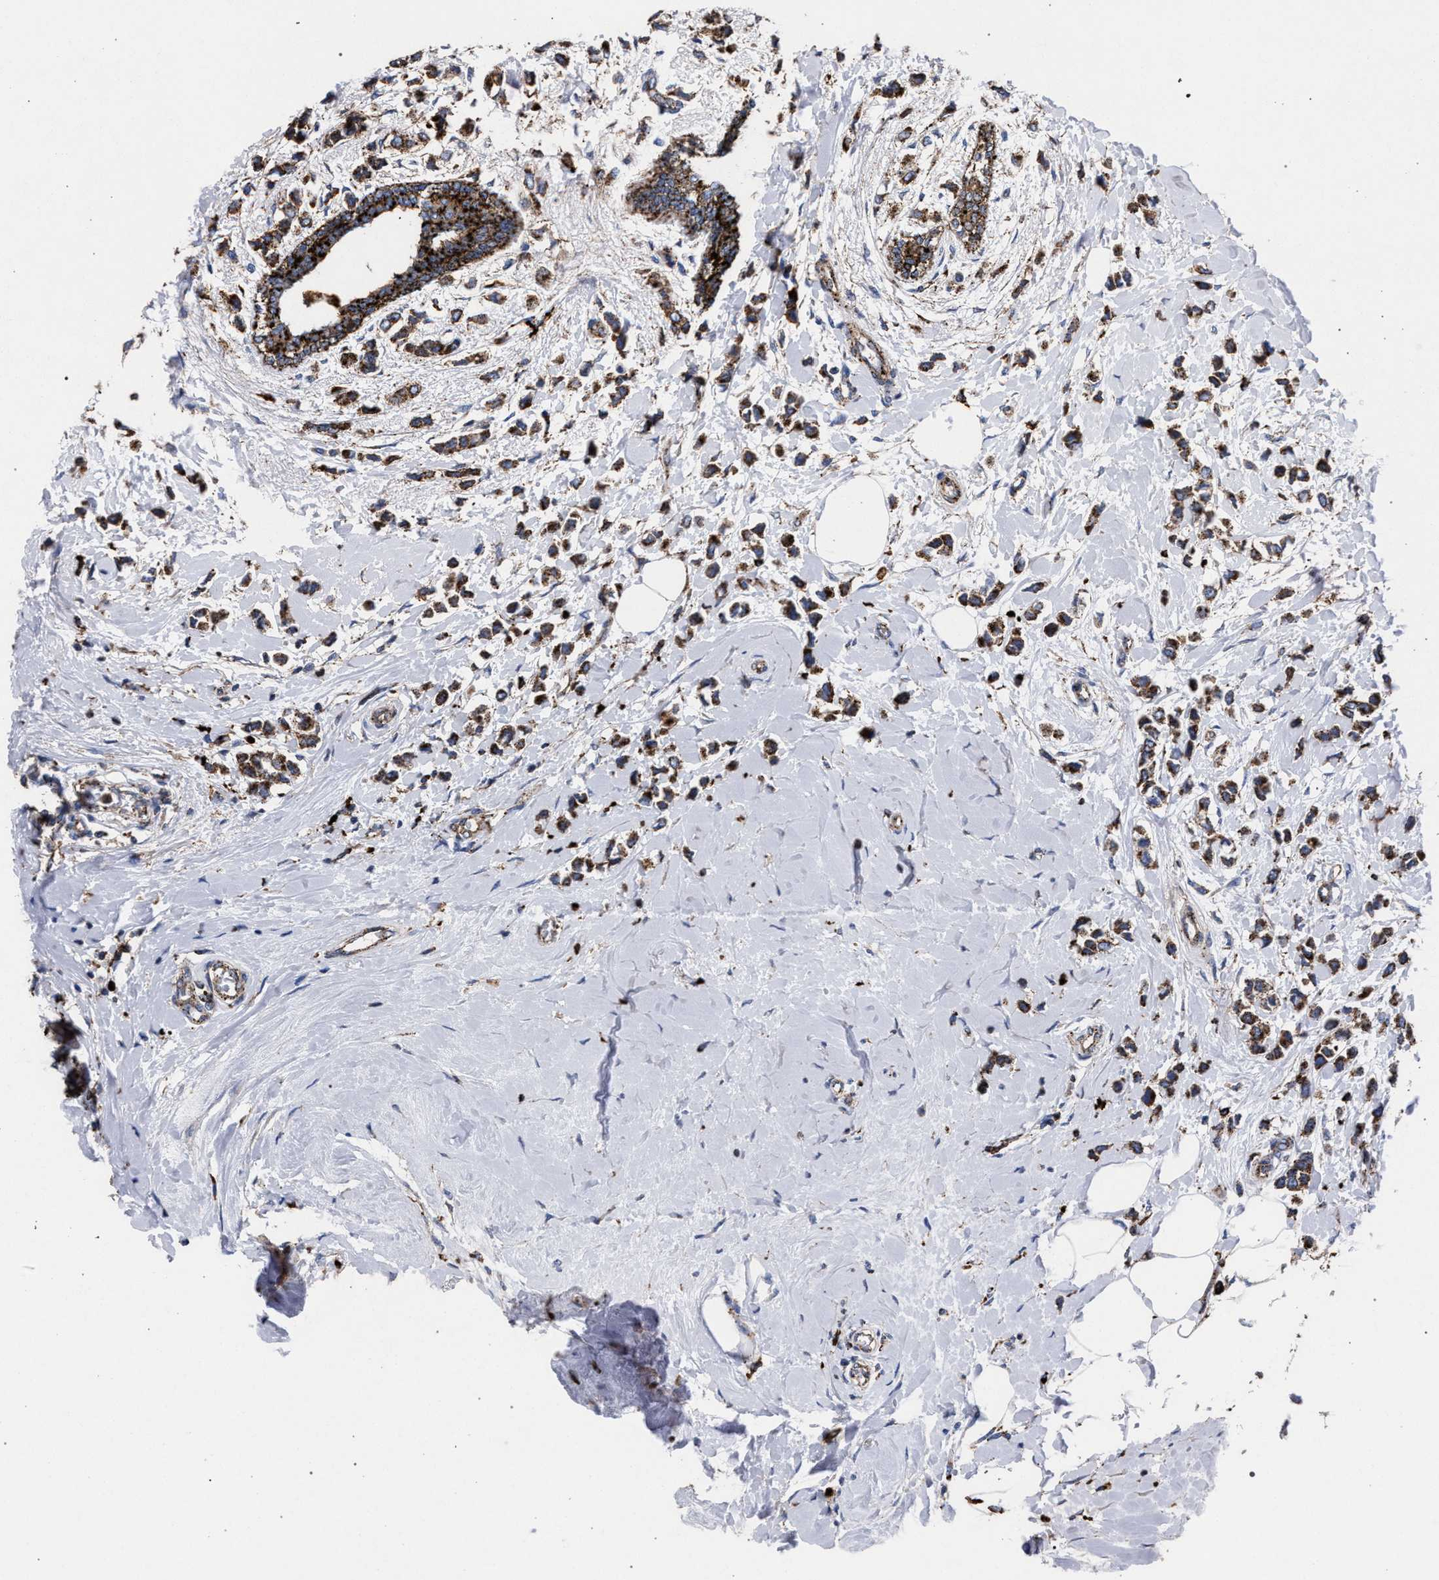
{"staining": {"intensity": "strong", "quantity": ">75%", "location": "cytoplasmic/membranous"}, "tissue": "breast cancer", "cell_type": "Tumor cells", "image_type": "cancer", "snomed": [{"axis": "morphology", "description": "Lobular carcinoma"}, {"axis": "topography", "description": "Breast"}], "caption": "This histopathology image demonstrates breast cancer (lobular carcinoma) stained with immunohistochemistry (IHC) to label a protein in brown. The cytoplasmic/membranous of tumor cells show strong positivity for the protein. Nuclei are counter-stained blue.", "gene": "PPT1", "patient": {"sex": "female", "age": 51}}